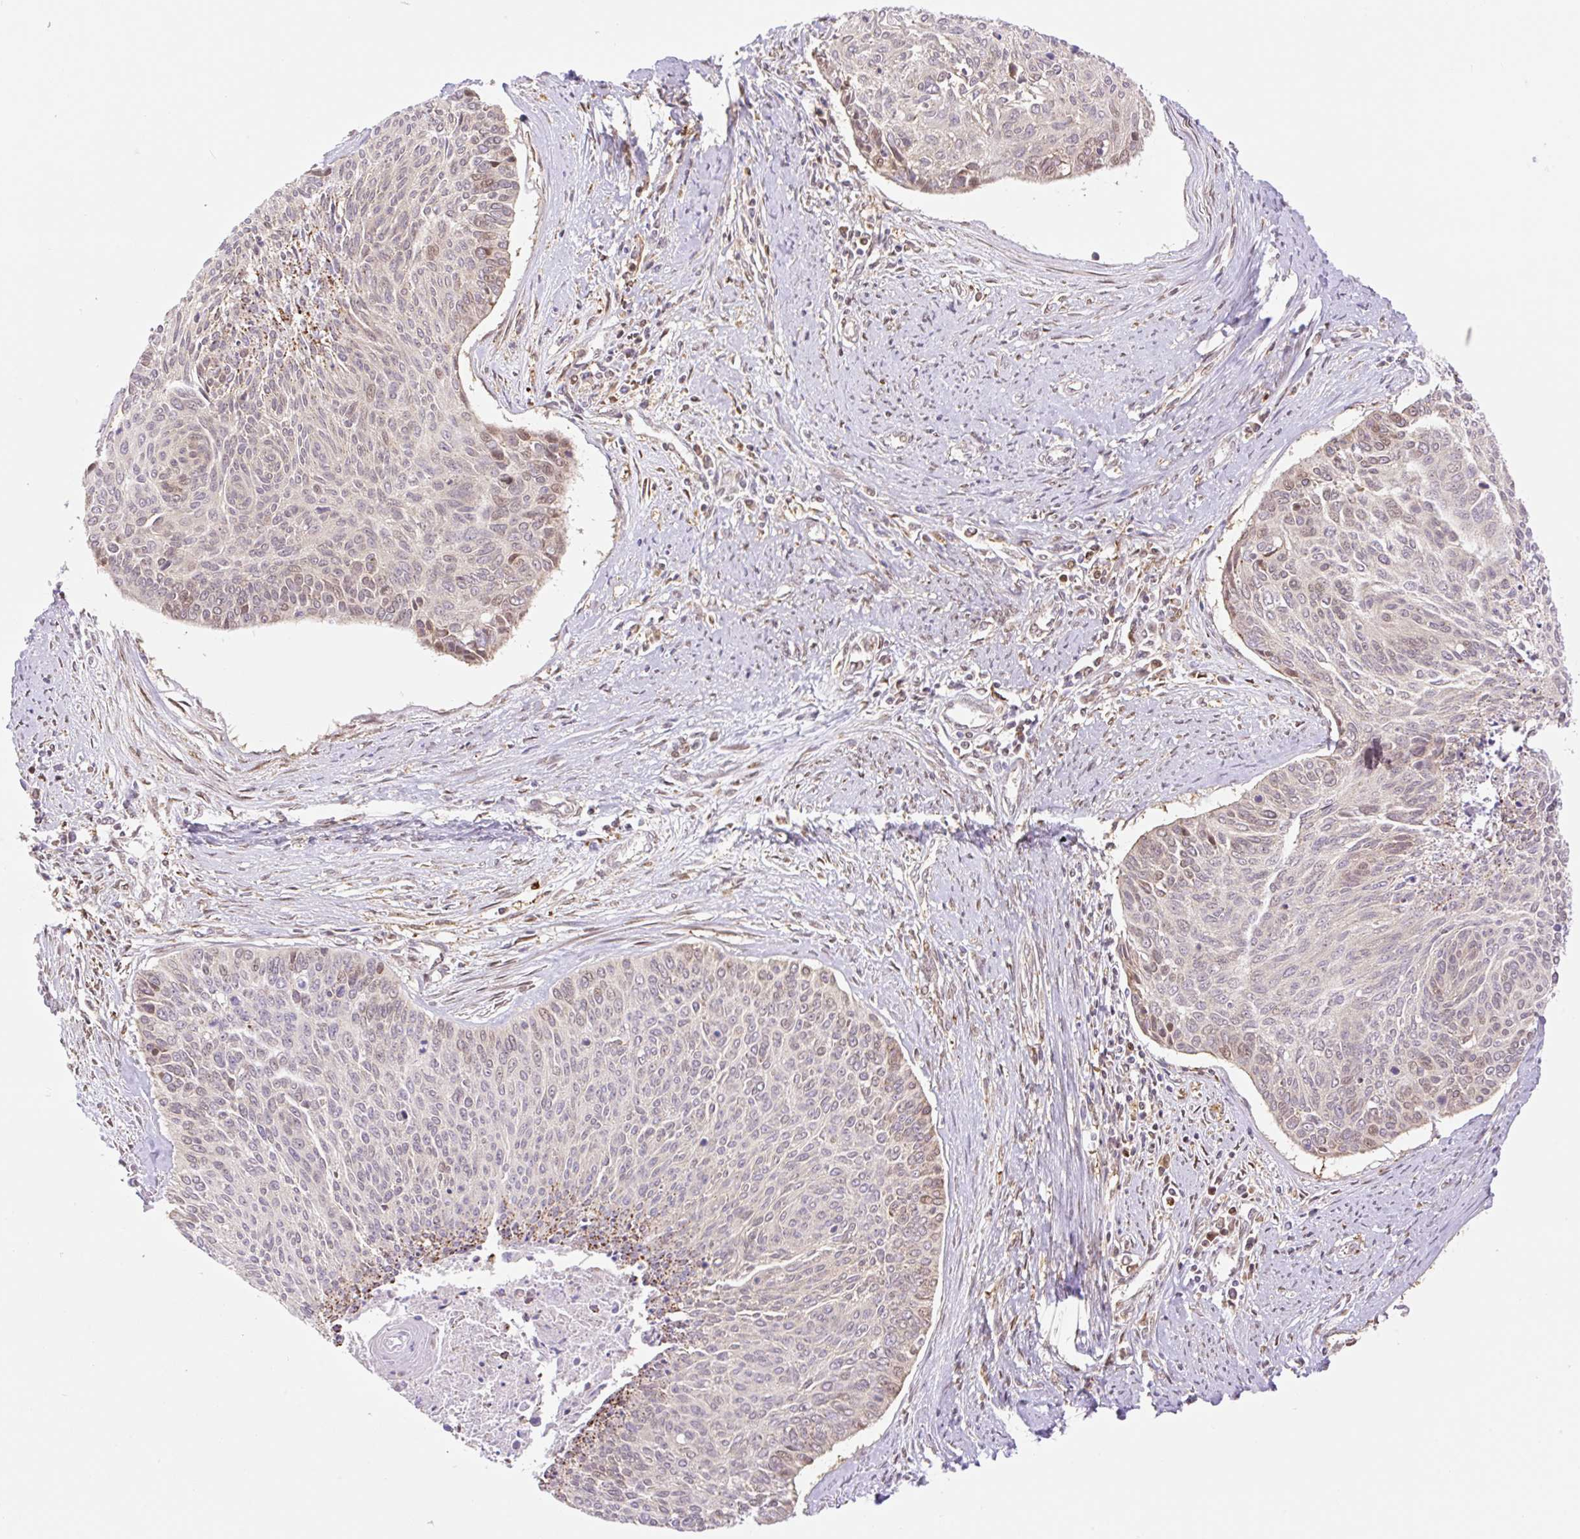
{"staining": {"intensity": "weak", "quantity": "<25%", "location": "nuclear"}, "tissue": "cervical cancer", "cell_type": "Tumor cells", "image_type": "cancer", "snomed": [{"axis": "morphology", "description": "Squamous cell carcinoma, NOS"}, {"axis": "topography", "description": "Cervix"}], "caption": "Tumor cells are negative for protein expression in human cervical cancer.", "gene": "ZFP41", "patient": {"sex": "female", "age": 55}}